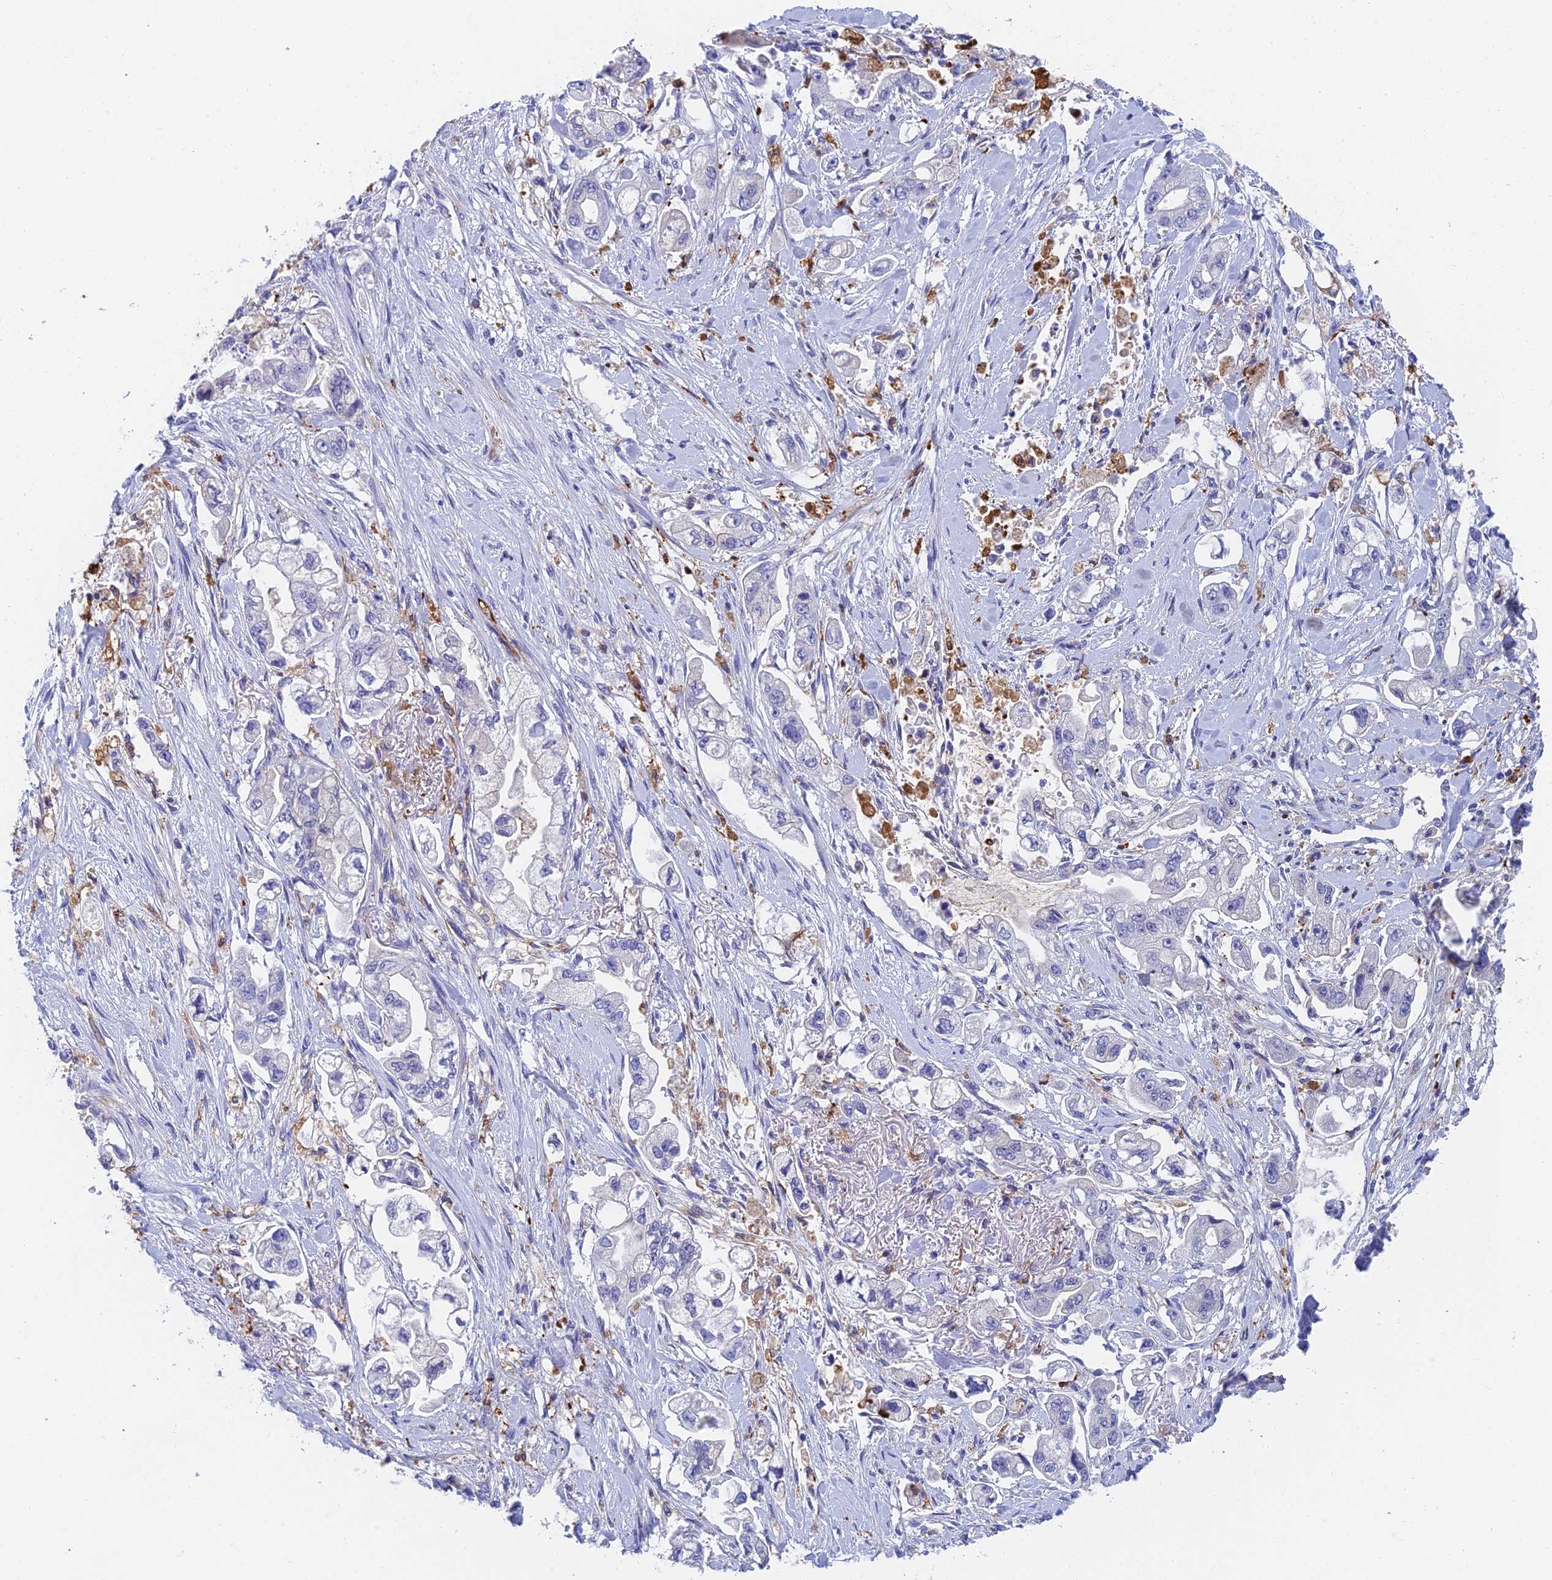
{"staining": {"intensity": "negative", "quantity": "none", "location": "none"}, "tissue": "stomach cancer", "cell_type": "Tumor cells", "image_type": "cancer", "snomed": [{"axis": "morphology", "description": "Adenocarcinoma, NOS"}, {"axis": "topography", "description": "Stomach"}], "caption": "Stomach cancer (adenocarcinoma) stained for a protein using immunohistochemistry exhibits no staining tumor cells.", "gene": "ADAMTS13", "patient": {"sex": "male", "age": 62}}